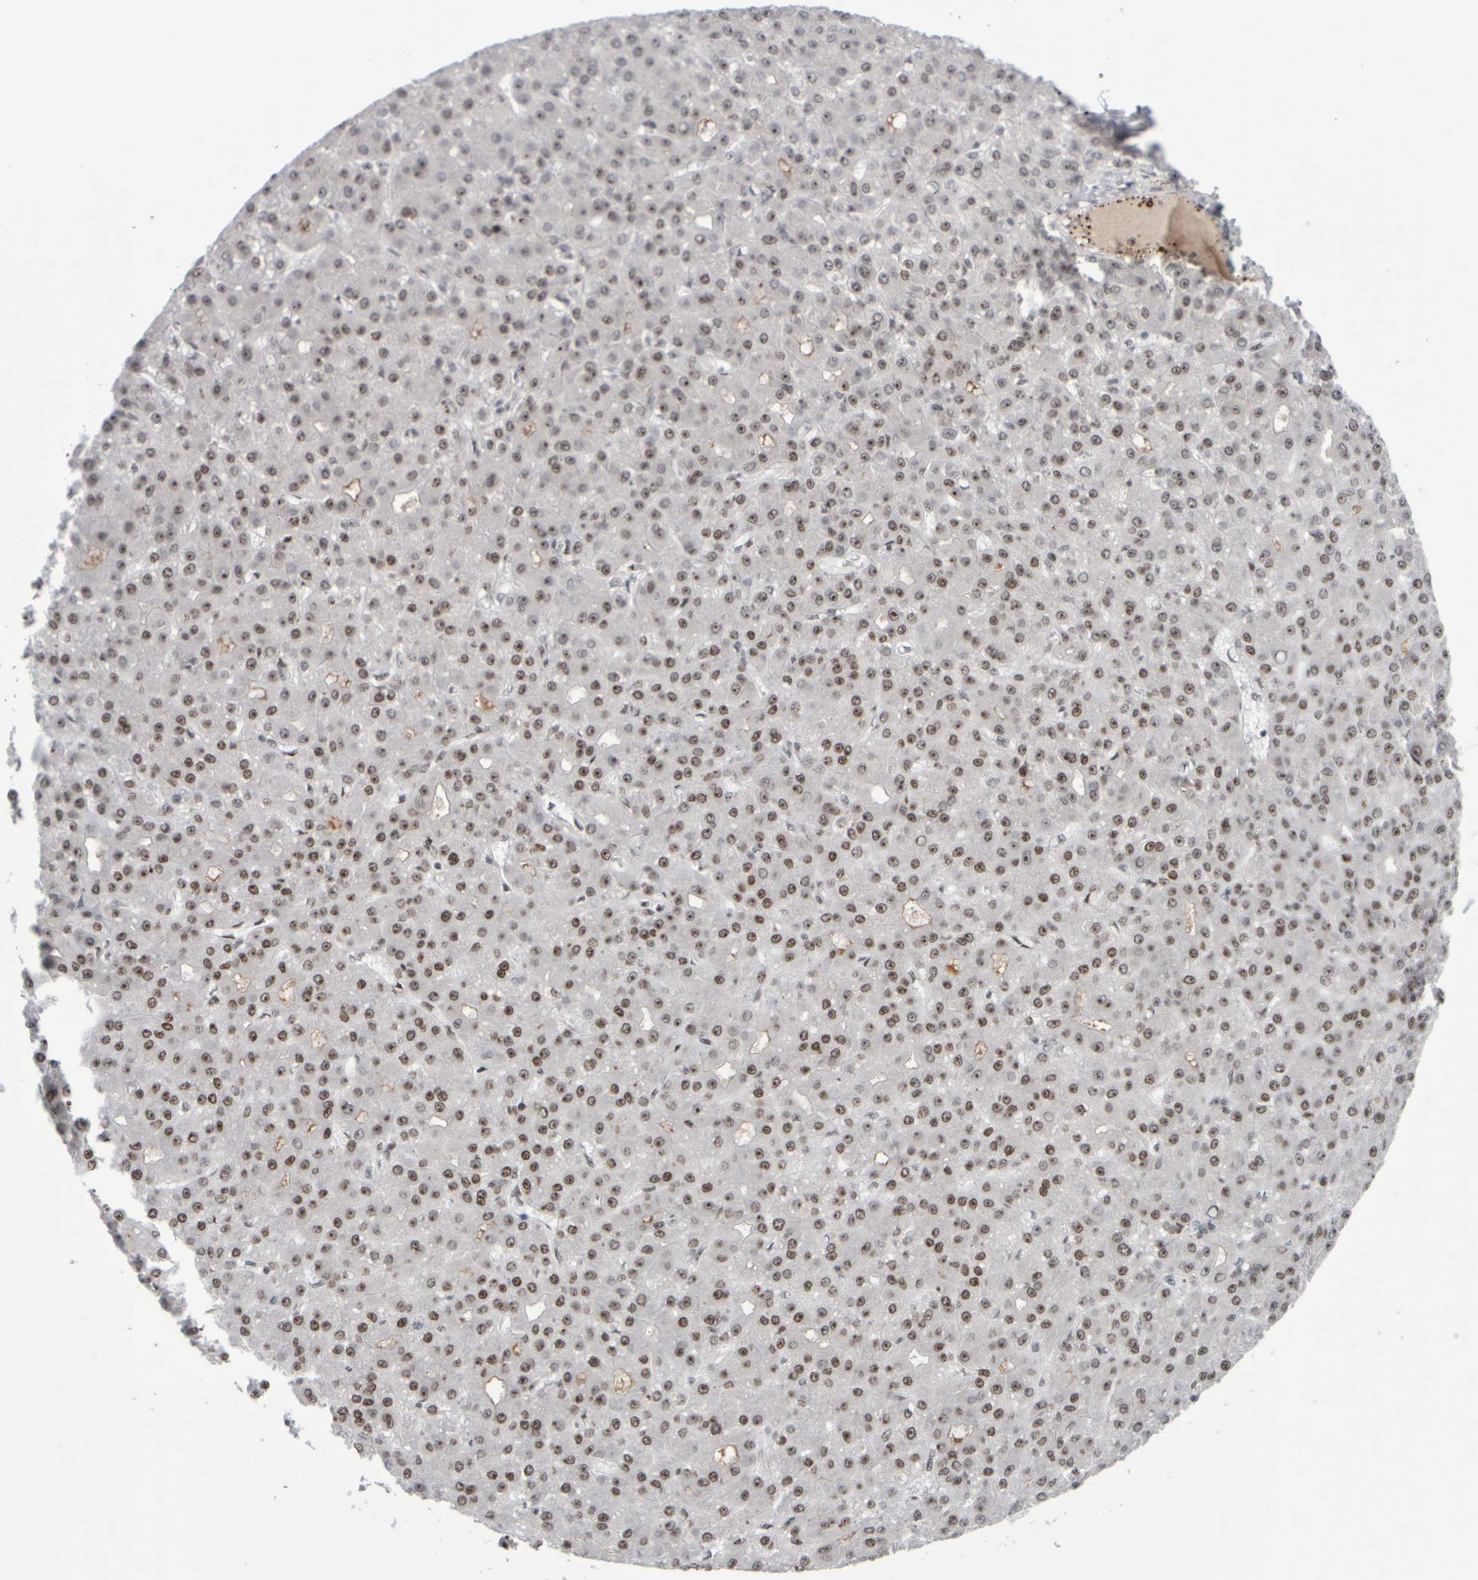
{"staining": {"intensity": "moderate", "quantity": ">75%", "location": "nuclear"}, "tissue": "liver cancer", "cell_type": "Tumor cells", "image_type": "cancer", "snomed": [{"axis": "morphology", "description": "Carcinoma, Hepatocellular, NOS"}, {"axis": "topography", "description": "Liver"}], "caption": "Immunohistochemistry photomicrograph of human hepatocellular carcinoma (liver) stained for a protein (brown), which displays medium levels of moderate nuclear positivity in about >75% of tumor cells.", "gene": "SURF6", "patient": {"sex": "male", "age": 67}}